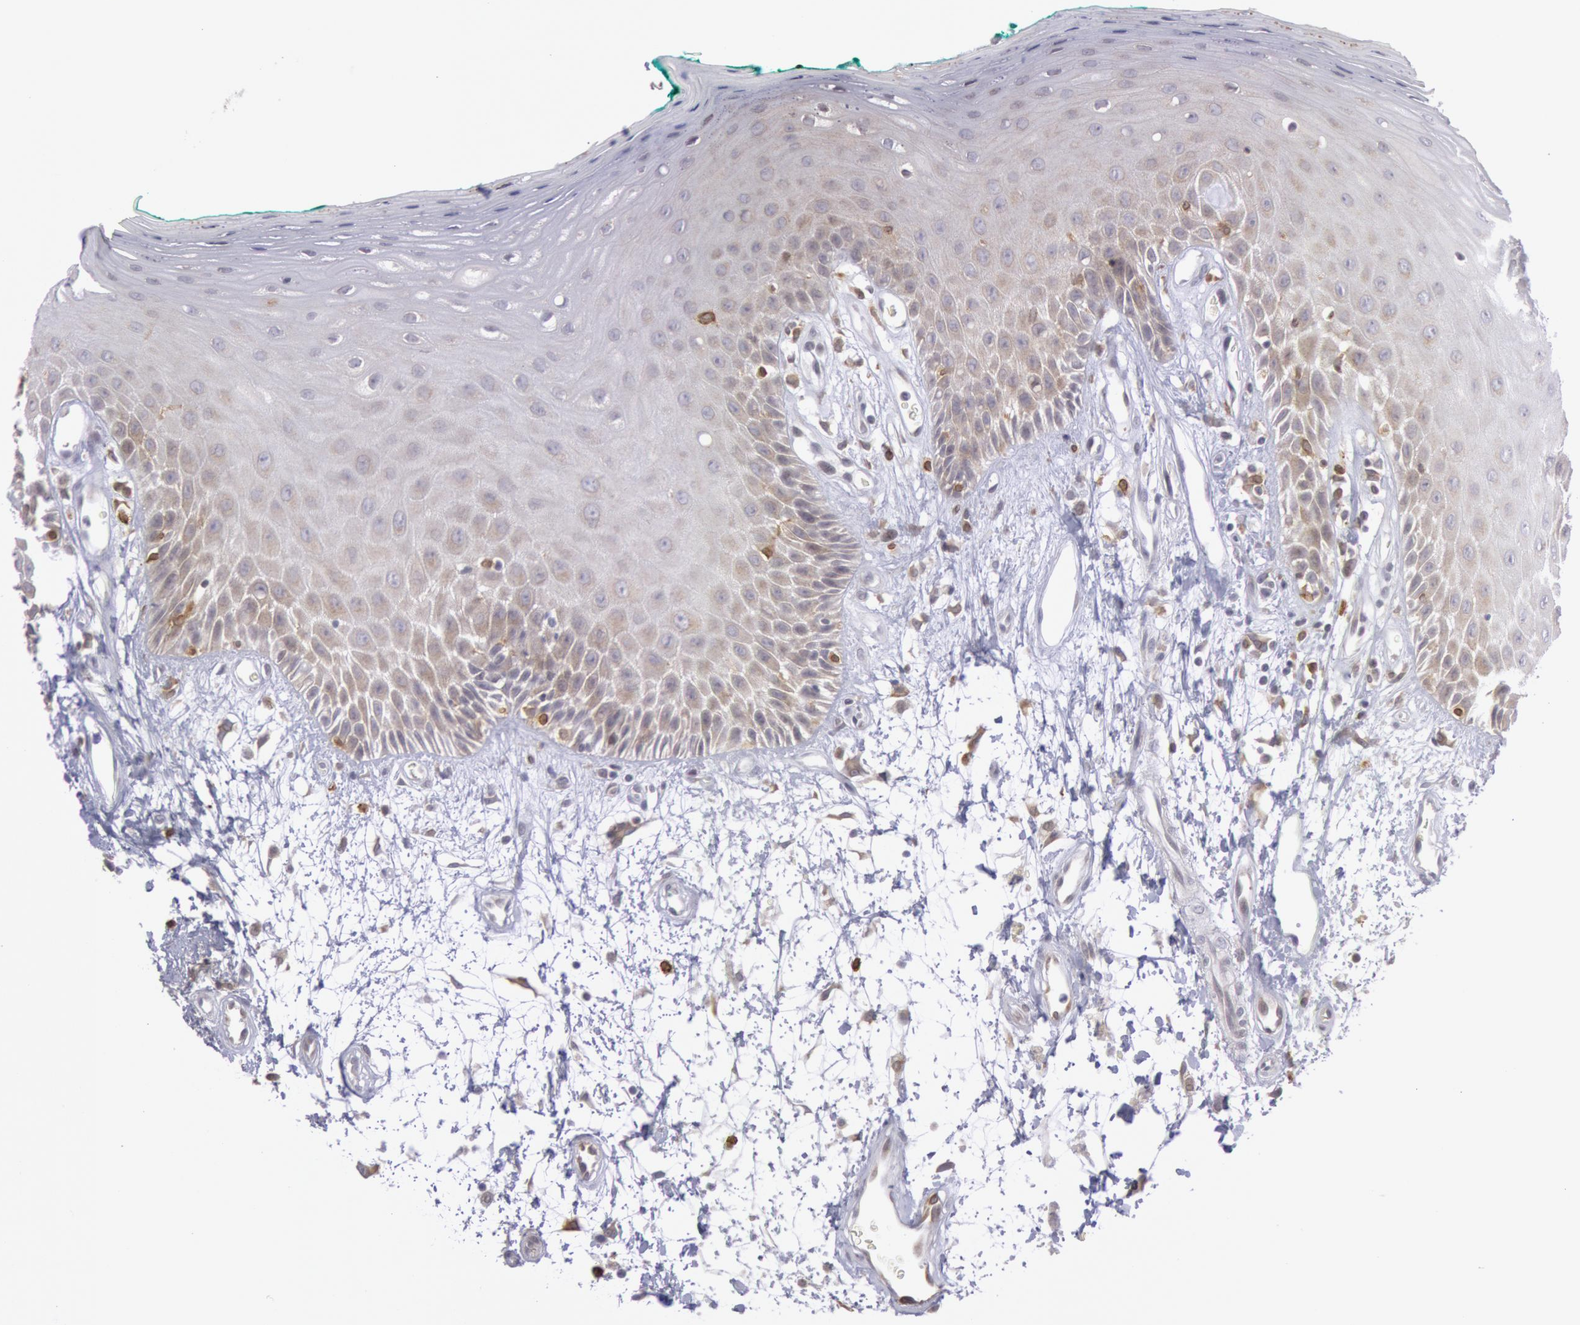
{"staining": {"intensity": "weak", "quantity": "<25%", "location": "cytoplasmic/membranous"}, "tissue": "oral mucosa", "cell_type": "Squamous epithelial cells", "image_type": "normal", "snomed": [{"axis": "morphology", "description": "Normal tissue, NOS"}, {"axis": "morphology", "description": "Squamous cell carcinoma, NOS"}, {"axis": "topography", "description": "Skeletal muscle"}, {"axis": "topography", "description": "Oral tissue"}, {"axis": "topography", "description": "Head-Neck"}], "caption": "Oral mucosa was stained to show a protein in brown. There is no significant expression in squamous epithelial cells. (Brightfield microscopy of DAB (3,3'-diaminobenzidine) immunohistochemistry at high magnification).", "gene": "PTGS2", "patient": {"sex": "female", "age": 84}}